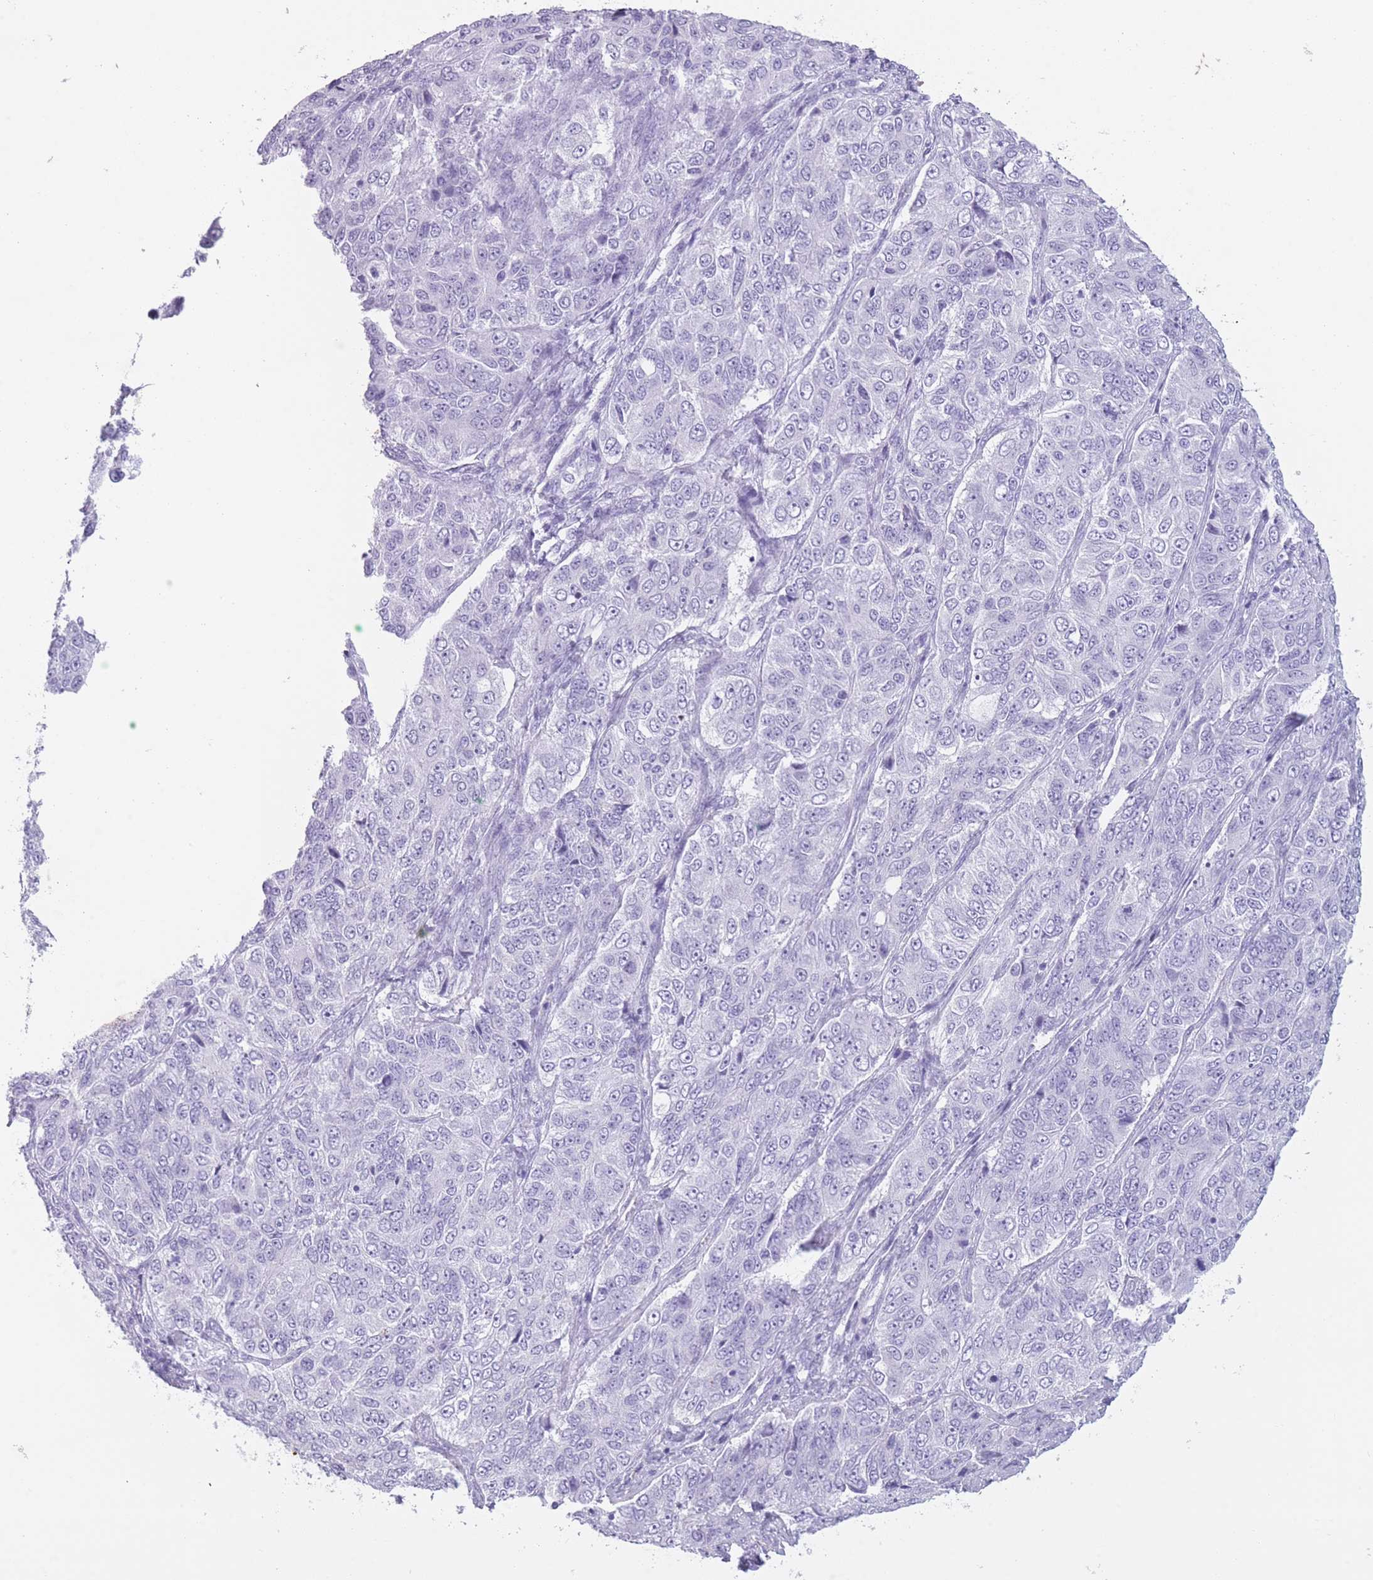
{"staining": {"intensity": "negative", "quantity": "none", "location": "none"}, "tissue": "ovarian cancer", "cell_type": "Tumor cells", "image_type": "cancer", "snomed": [{"axis": "morphology", "description": "Carcinoma, endometroid"}, {"axis": "topography", "description": "Ovary"}], "caption": "Protein analysis of ovarian cancer demonstrates no significant expression in tumor cells.", "gene": "OR4F21", "patient": {"sex": "female", "age": 51}}